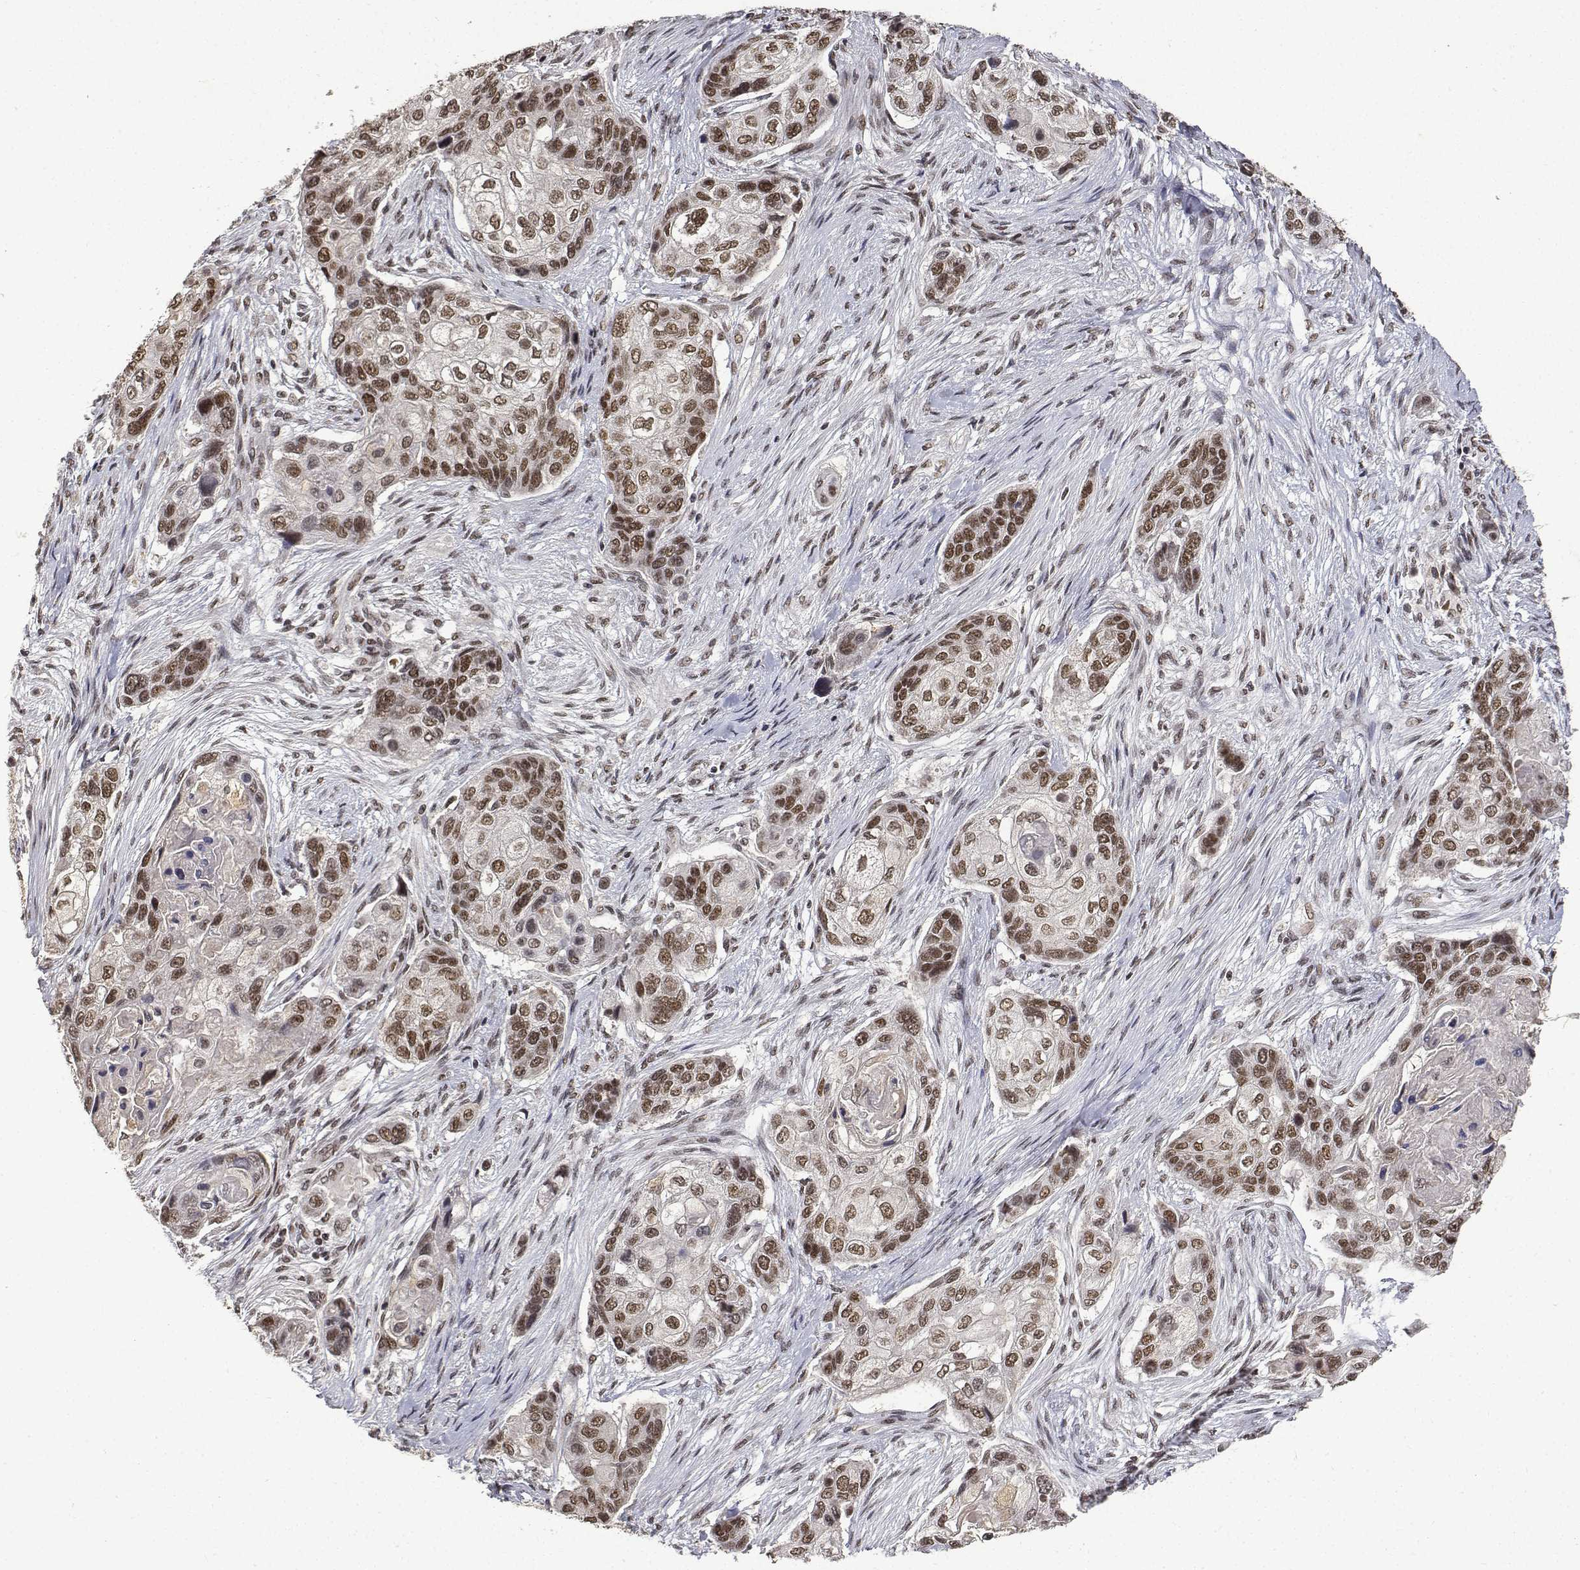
{"staining": {"intensity": "moderate", "quantity": ">75%", "location": "nuclear"}, "tissue": "lung cancer", "cell_type": "Tumor cells", "image_type": "cancer", "snomed": [{"axis": "morphology", "description": "Squamous cell carcinoma, NOS"}, {"axis": "topography", "description": "Lung"}], "caption": "Protein expression by IHC exhibits moderate nuclear staining in approximately >75% of tumor cells in lung cancer (squamous cell carcinoma). The protein of interest is shown in brown color, while the nuclei are stained blue.", "gene": "ATRX", "patient": {"sex": "male", "age": 69}}